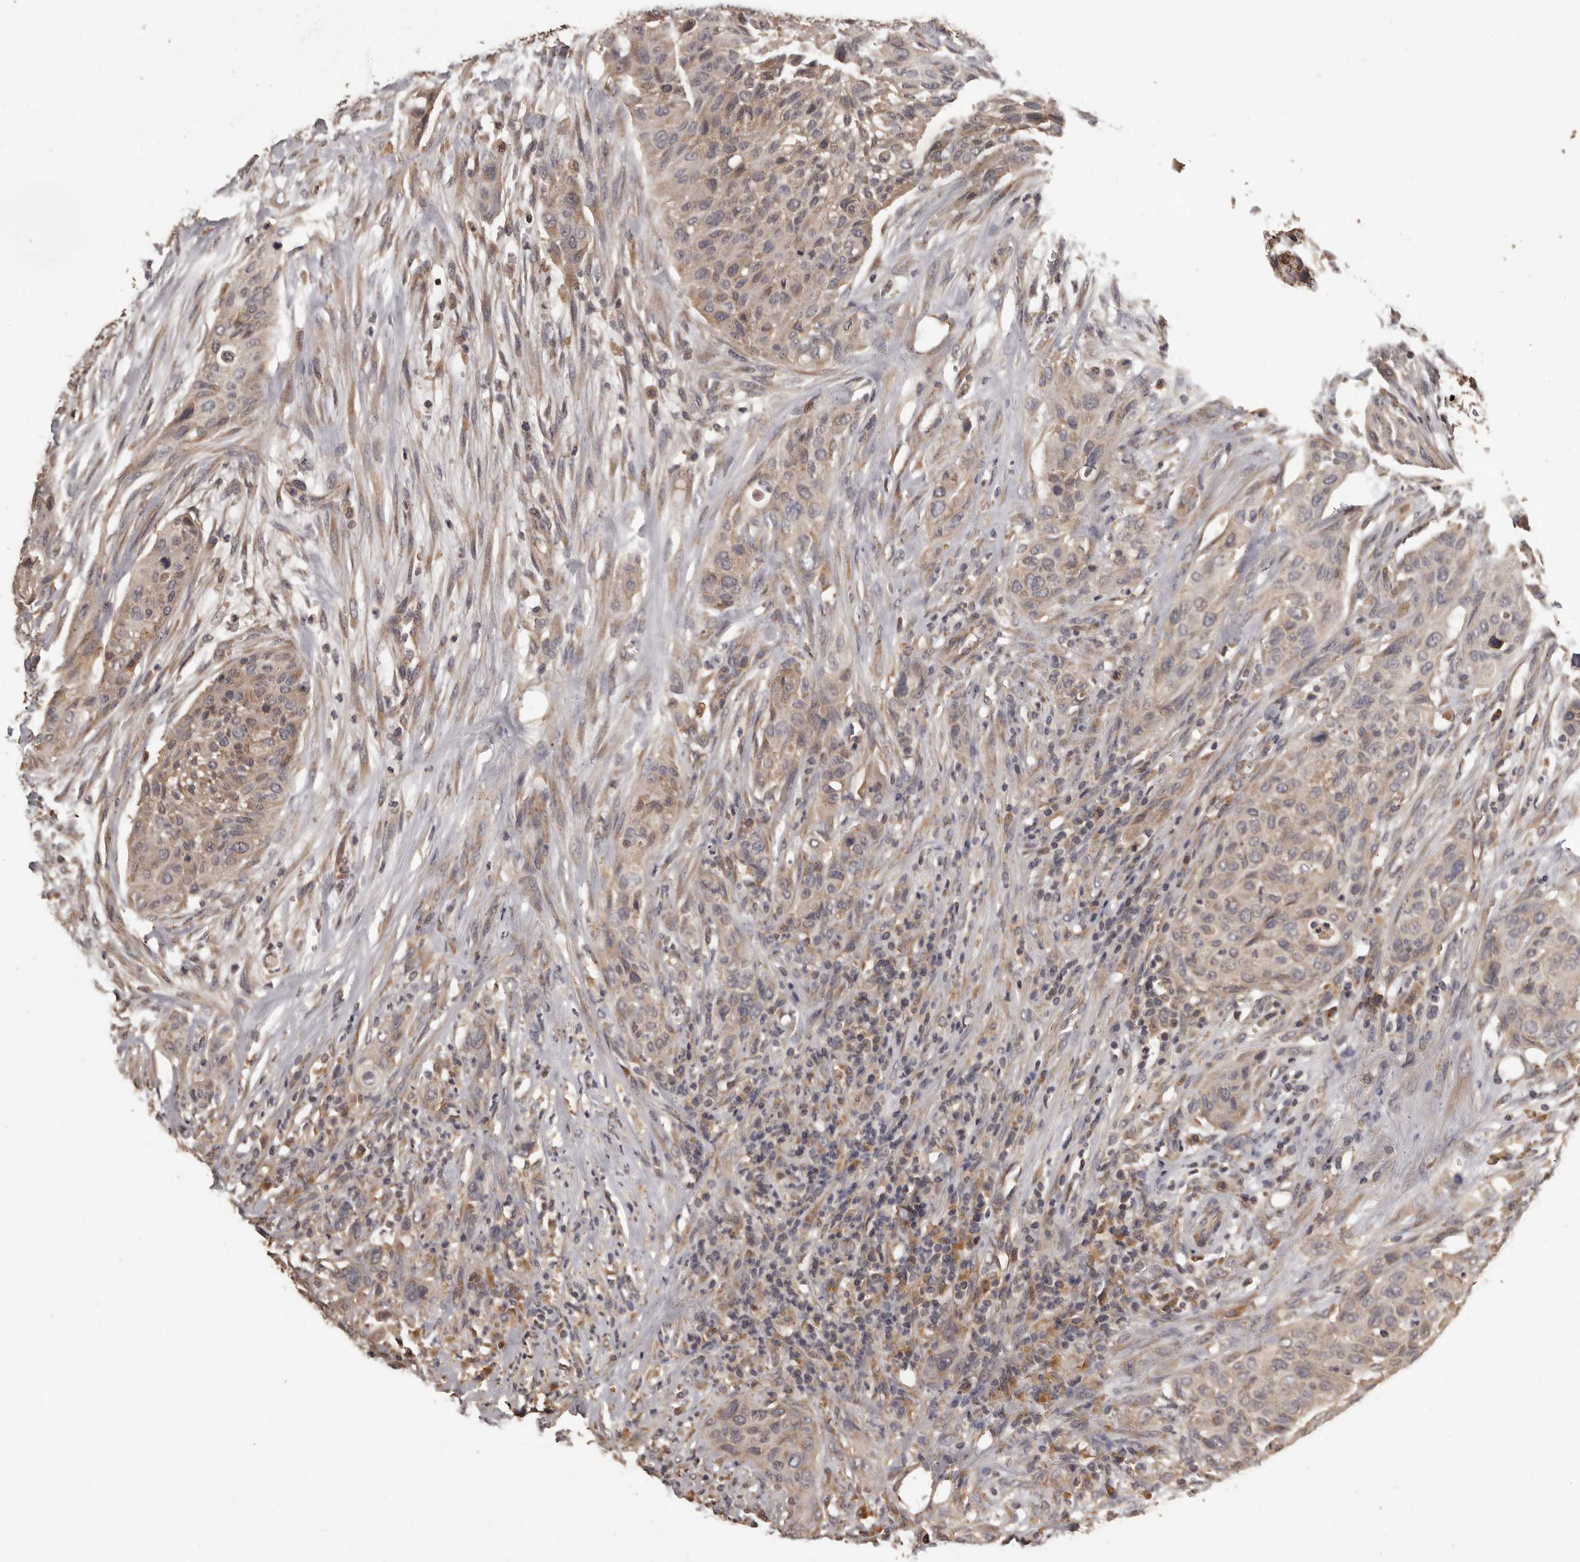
{"staining": {"intensity": "weak", "quantity": ">75%", "location": "cytoplasmic/membranous"}, "tissue": "urothelial cancer", "cell_type": "Tumor cells", "image_type": "cancer", "snomed": [{"axis": "morphology", "description": "Urothelial carcinoma, High grade"}, {"axis": "topography", "description": "Urinary bladder"}], "caption": "Brown immunohistochemical staining in high-grade urothelial carcinoma demonstrates weak cytoplasmic/membranous staining in approximately >75% of tumor cells. The staining was performed using DAB (3,3'-diaminobenzidine) to visualize the protein expression in brown, while the nuclei were stained in blue with hematoxylin (Magnification: 20x).", "gene": "MGAT5", "patient": {"sex": "male", "age": 35}}